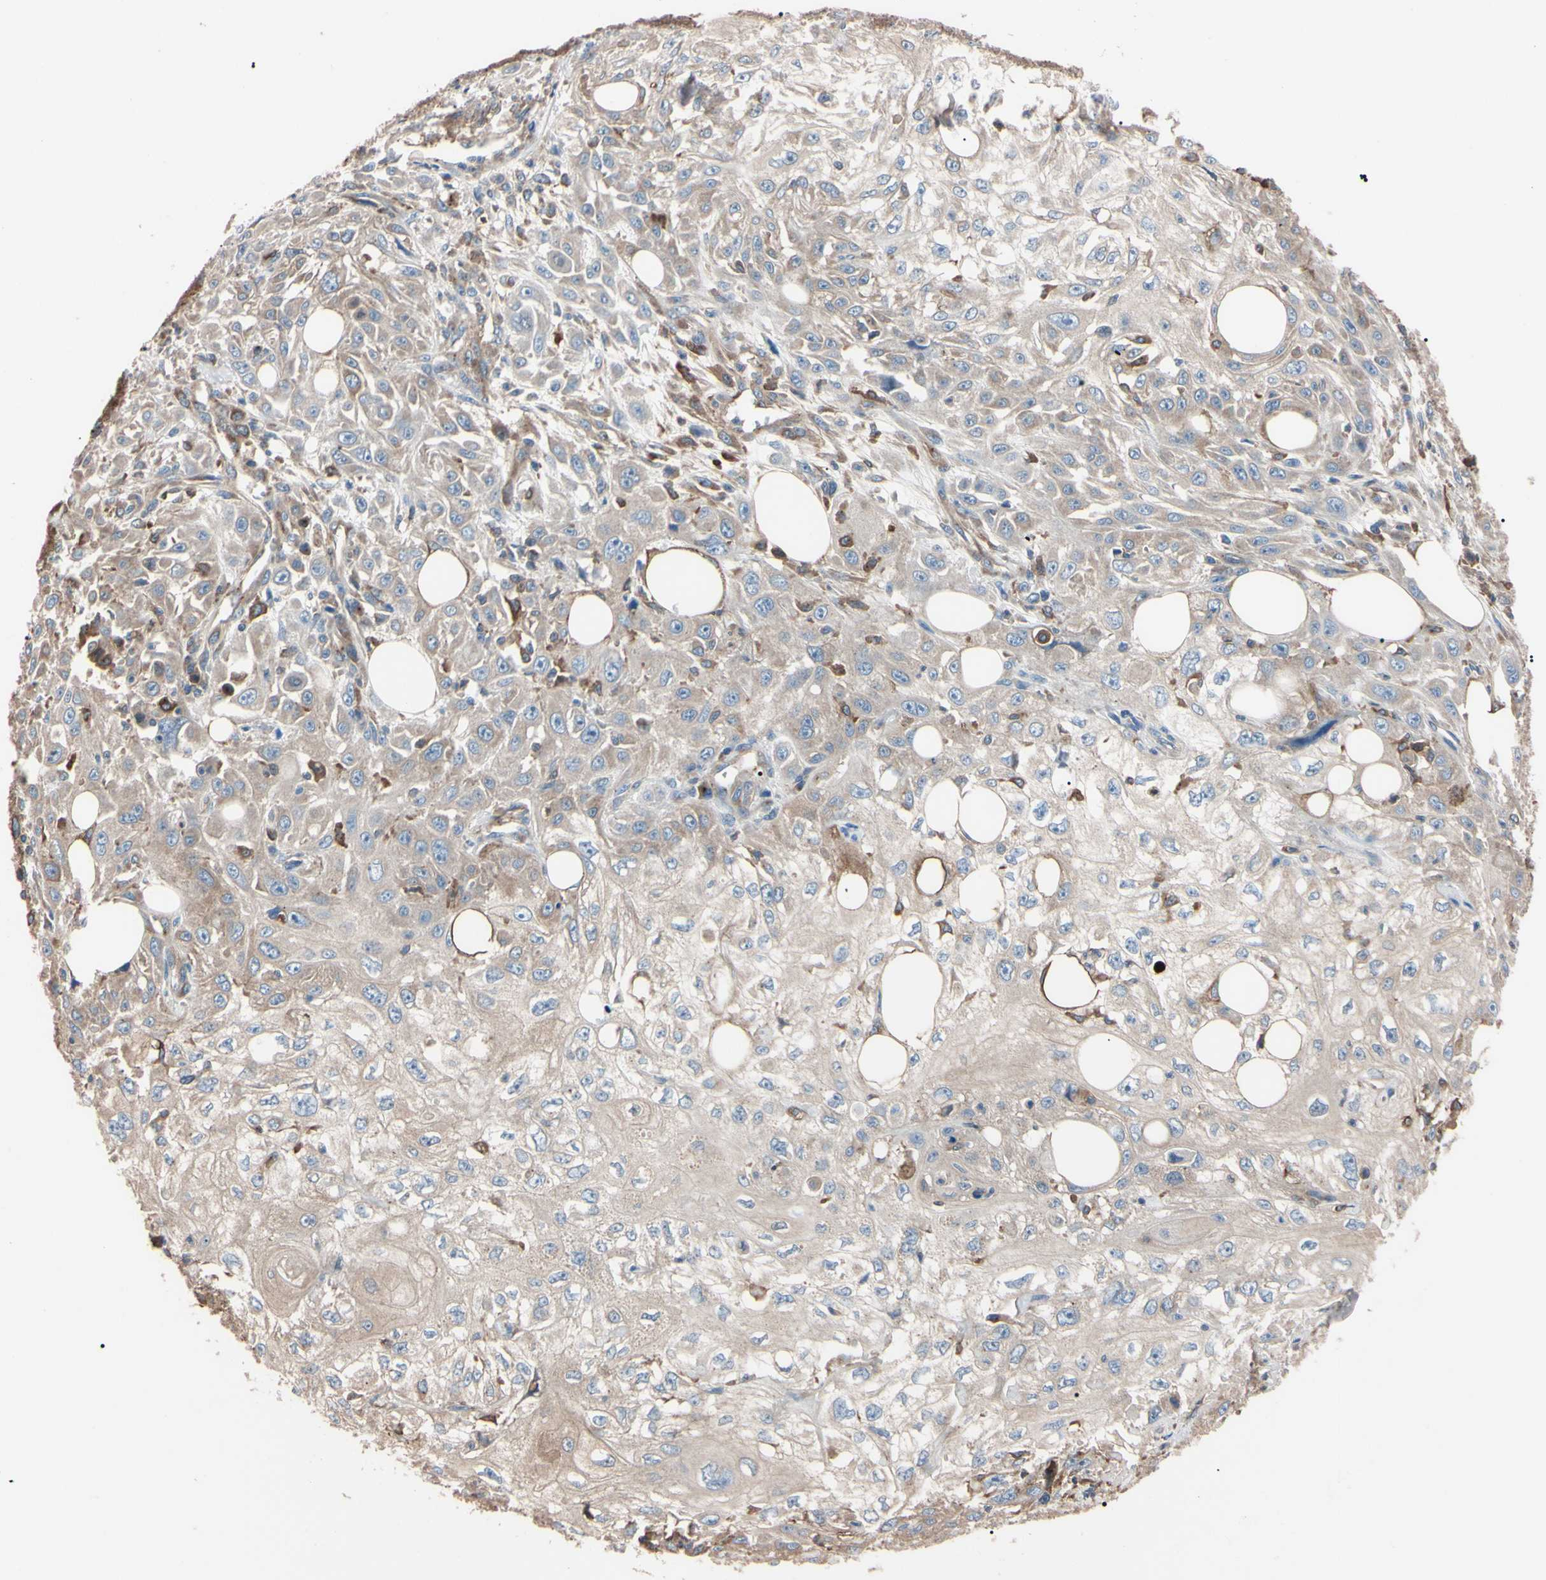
{"staining": {"intensity": "weak", "quantity": ">75%", "location": "cytoplasmic/membranous"}, "tissue": "skin cancer", "cell_type": "Tumor cells", "image_type": "cancer", "snomed": [{"axis": "morphology", "description": "Squamous cell carcinoma, NOS"}, {"axis": "topography", "description": "Skin"}], "caption": "Skin cancer (squamous cell carcinoma) was stained to show a protein in brown. There is low levels of weak cytoplasmic/membranous positivity in about >75% of tumor cells.", "gene": "PRKACA", "patient": {"sex": "male", "age": 75}}